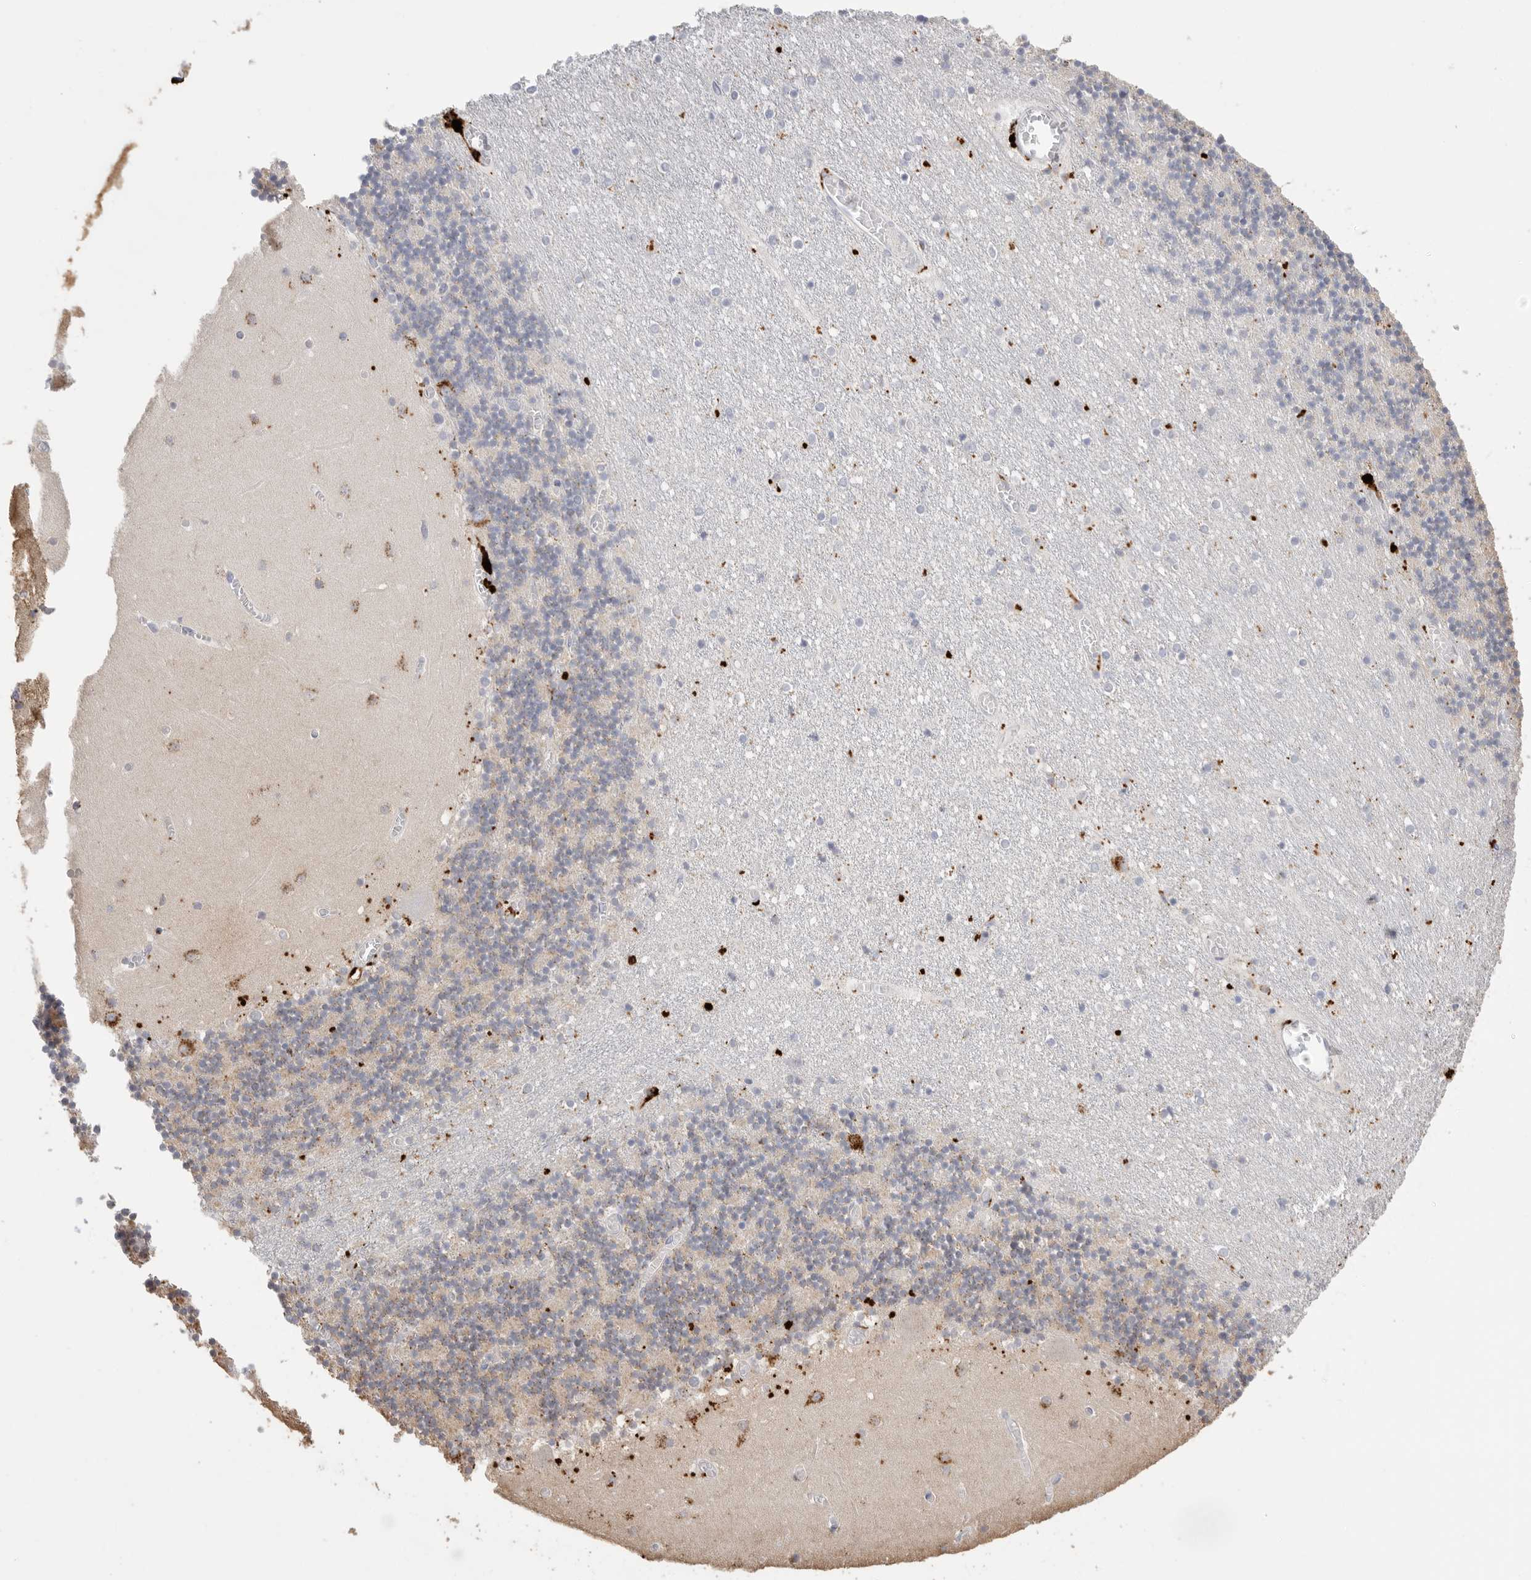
{"staining": {"intensity": "moderate", "quantity": "<25%", "location": "cytoplasmic/membranous"}, "tissue": "cerebellum", "cell_type": "Cells in granular layer", "image_type": "normal", "snomed": [{"axis": "morphology", "description": "Normal tissue, NOS"}, {"axis": "topography", "description": "Cerebellum"}], "caption": "Protein staining by IHC demonstrates moderate cytoplasmic/membranous staining in about <25% of cells in granular layer in benign cerebellum.", "gene": "GGH", "patient": {"sex": "female", "age": 28}}